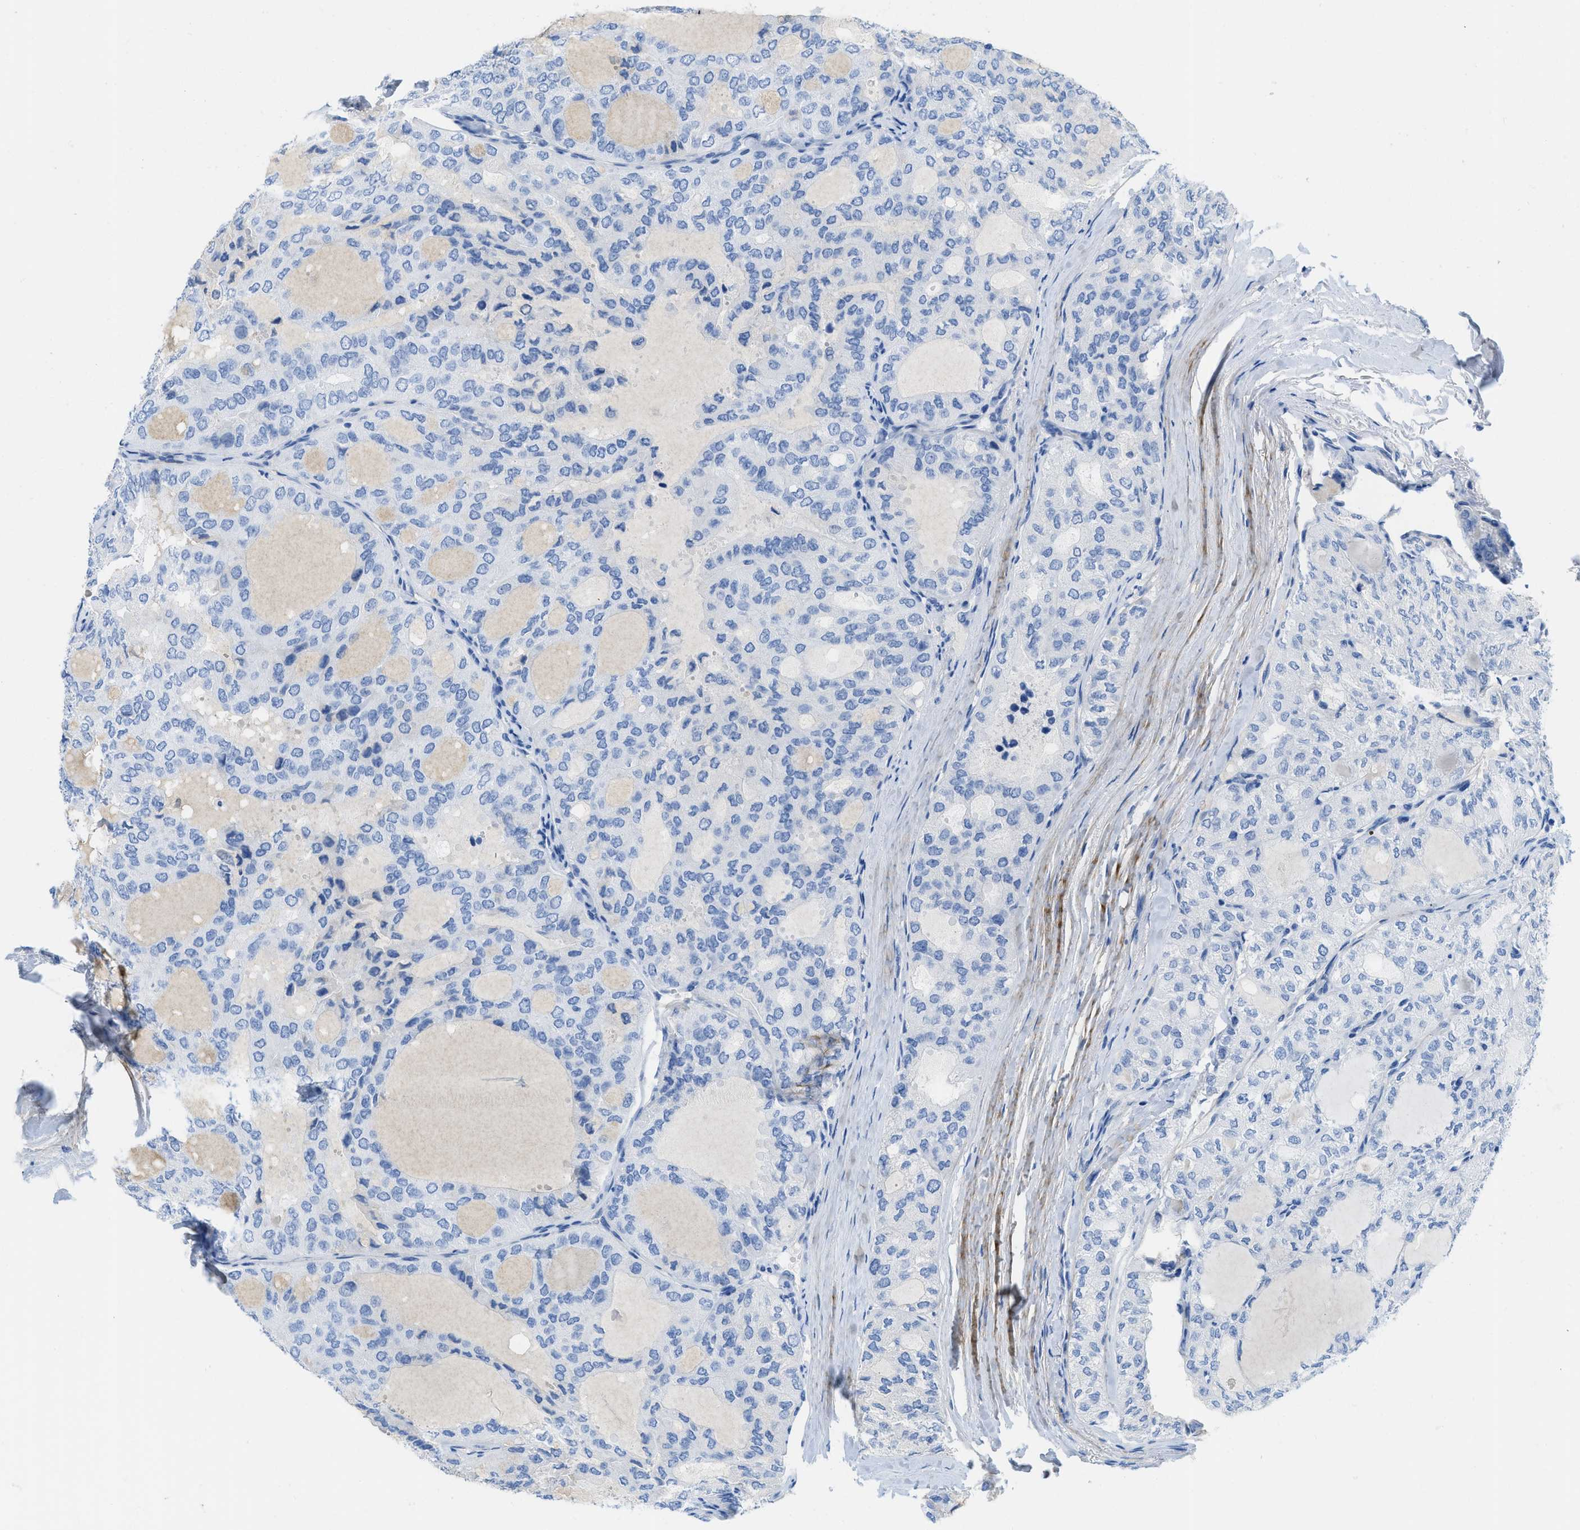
{"staining": {"intensity": "negative", "quantity": "none", "location": "none"}, "tissue": "thyroid cancer", "cell_type": "Tumor cells", "image_type": "cancer", "snomed": [{"axis": "morphology", "description": "Follicular adenoma carcinoma, NOS"}, {"axis": "topography", "description": "Thyroid gland"}], "caption": "Thyroid cancer stained for a protein using IHC displays no expression tumor cells.", "gene": "COL3A1", "patient": {"sex": "male", "age": 75}}